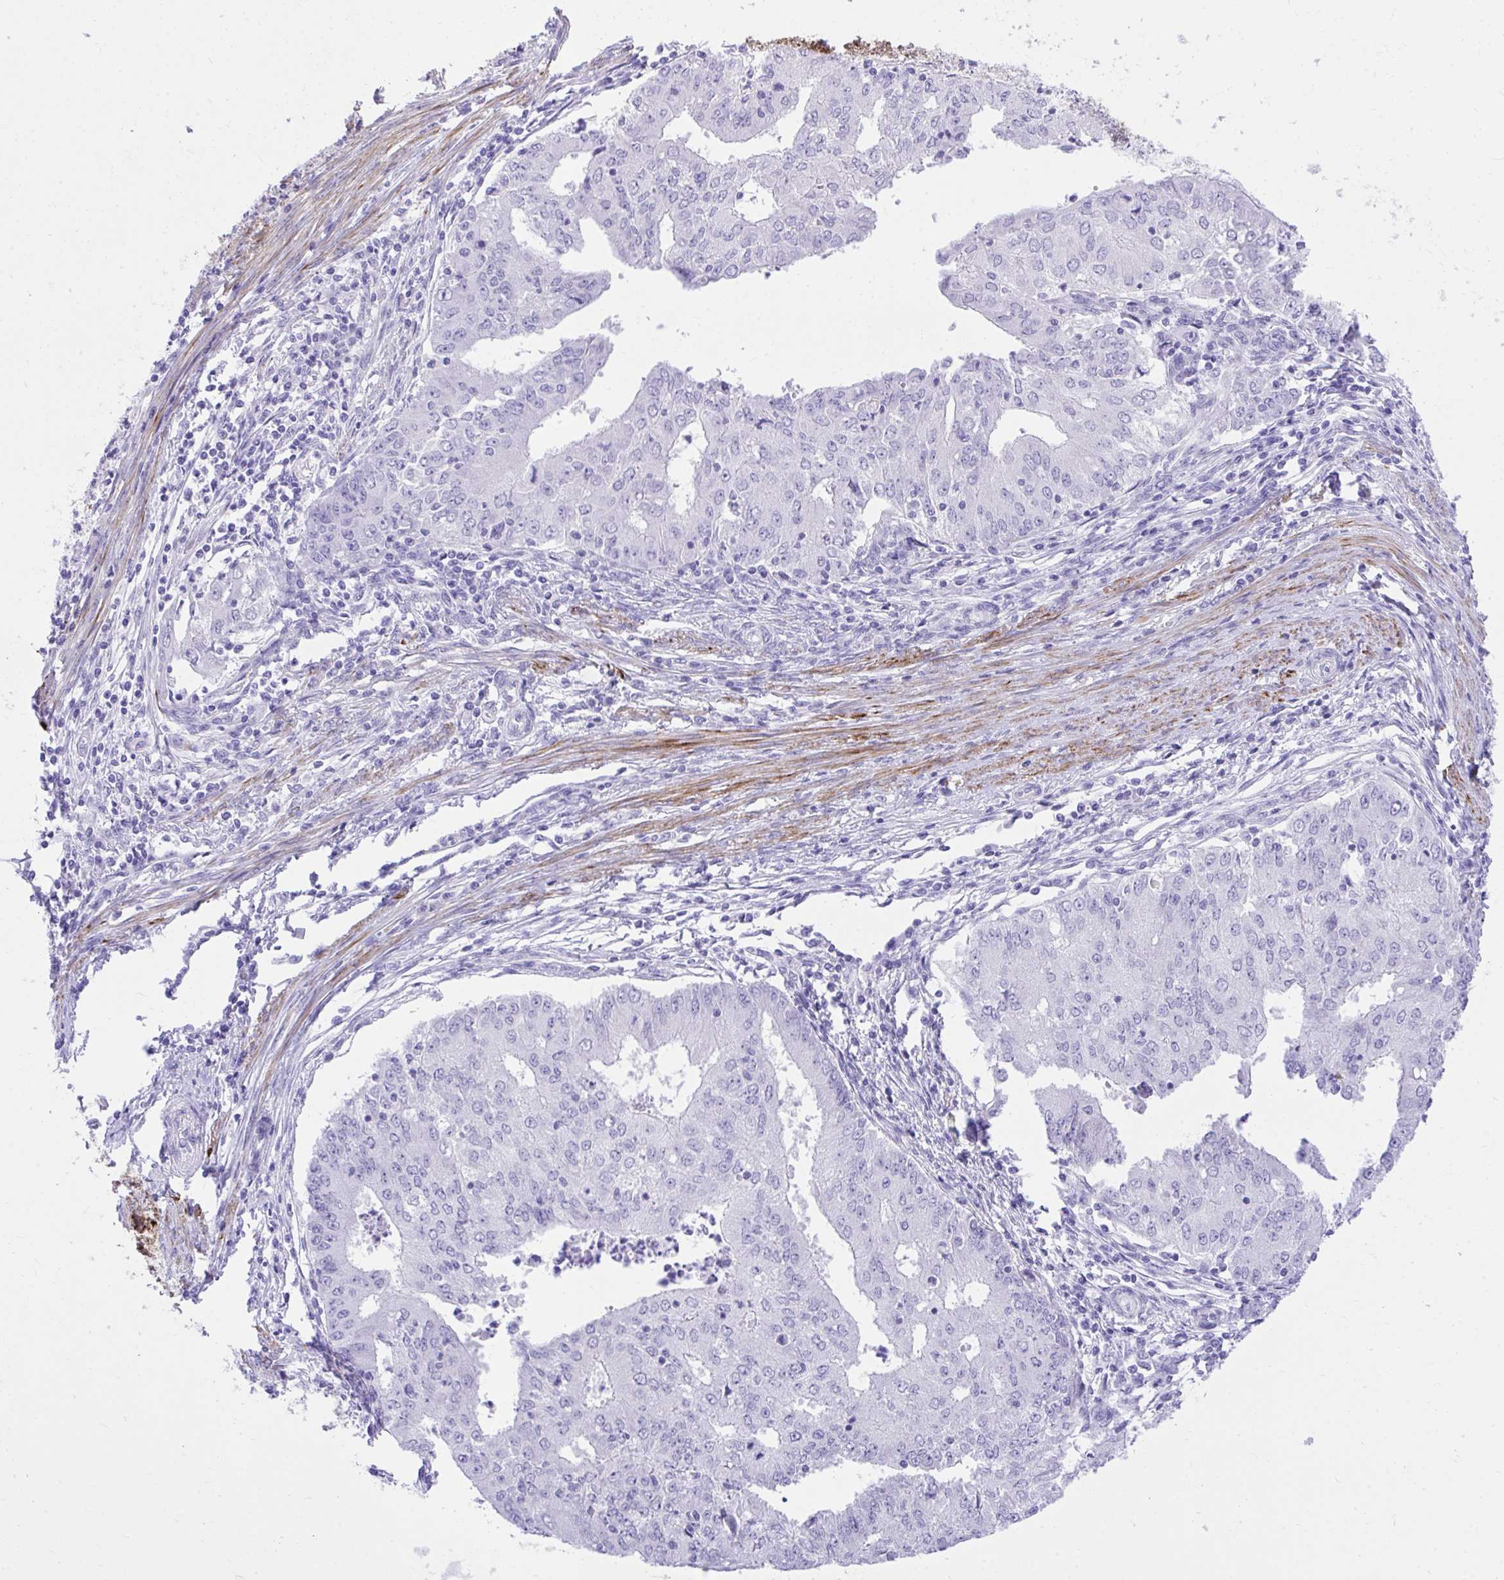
{"staining": {"intensity": "negative", "quantity": "none", "location": "none"}, "tissue": "endometrial cancer", "cell_type": "Tumor cells", "image_type": "cancer", "snomed": [{"axis": "morphology", "description": "Adenocarcinoma, NOS"}, {"axis": "topography", "description": "Endometrium"}], "caption": "There is no significant expression in tumor cells of endometrial cancer.", "gene": "KCNN4", "patient": {"sex": "female", "age": 50}}